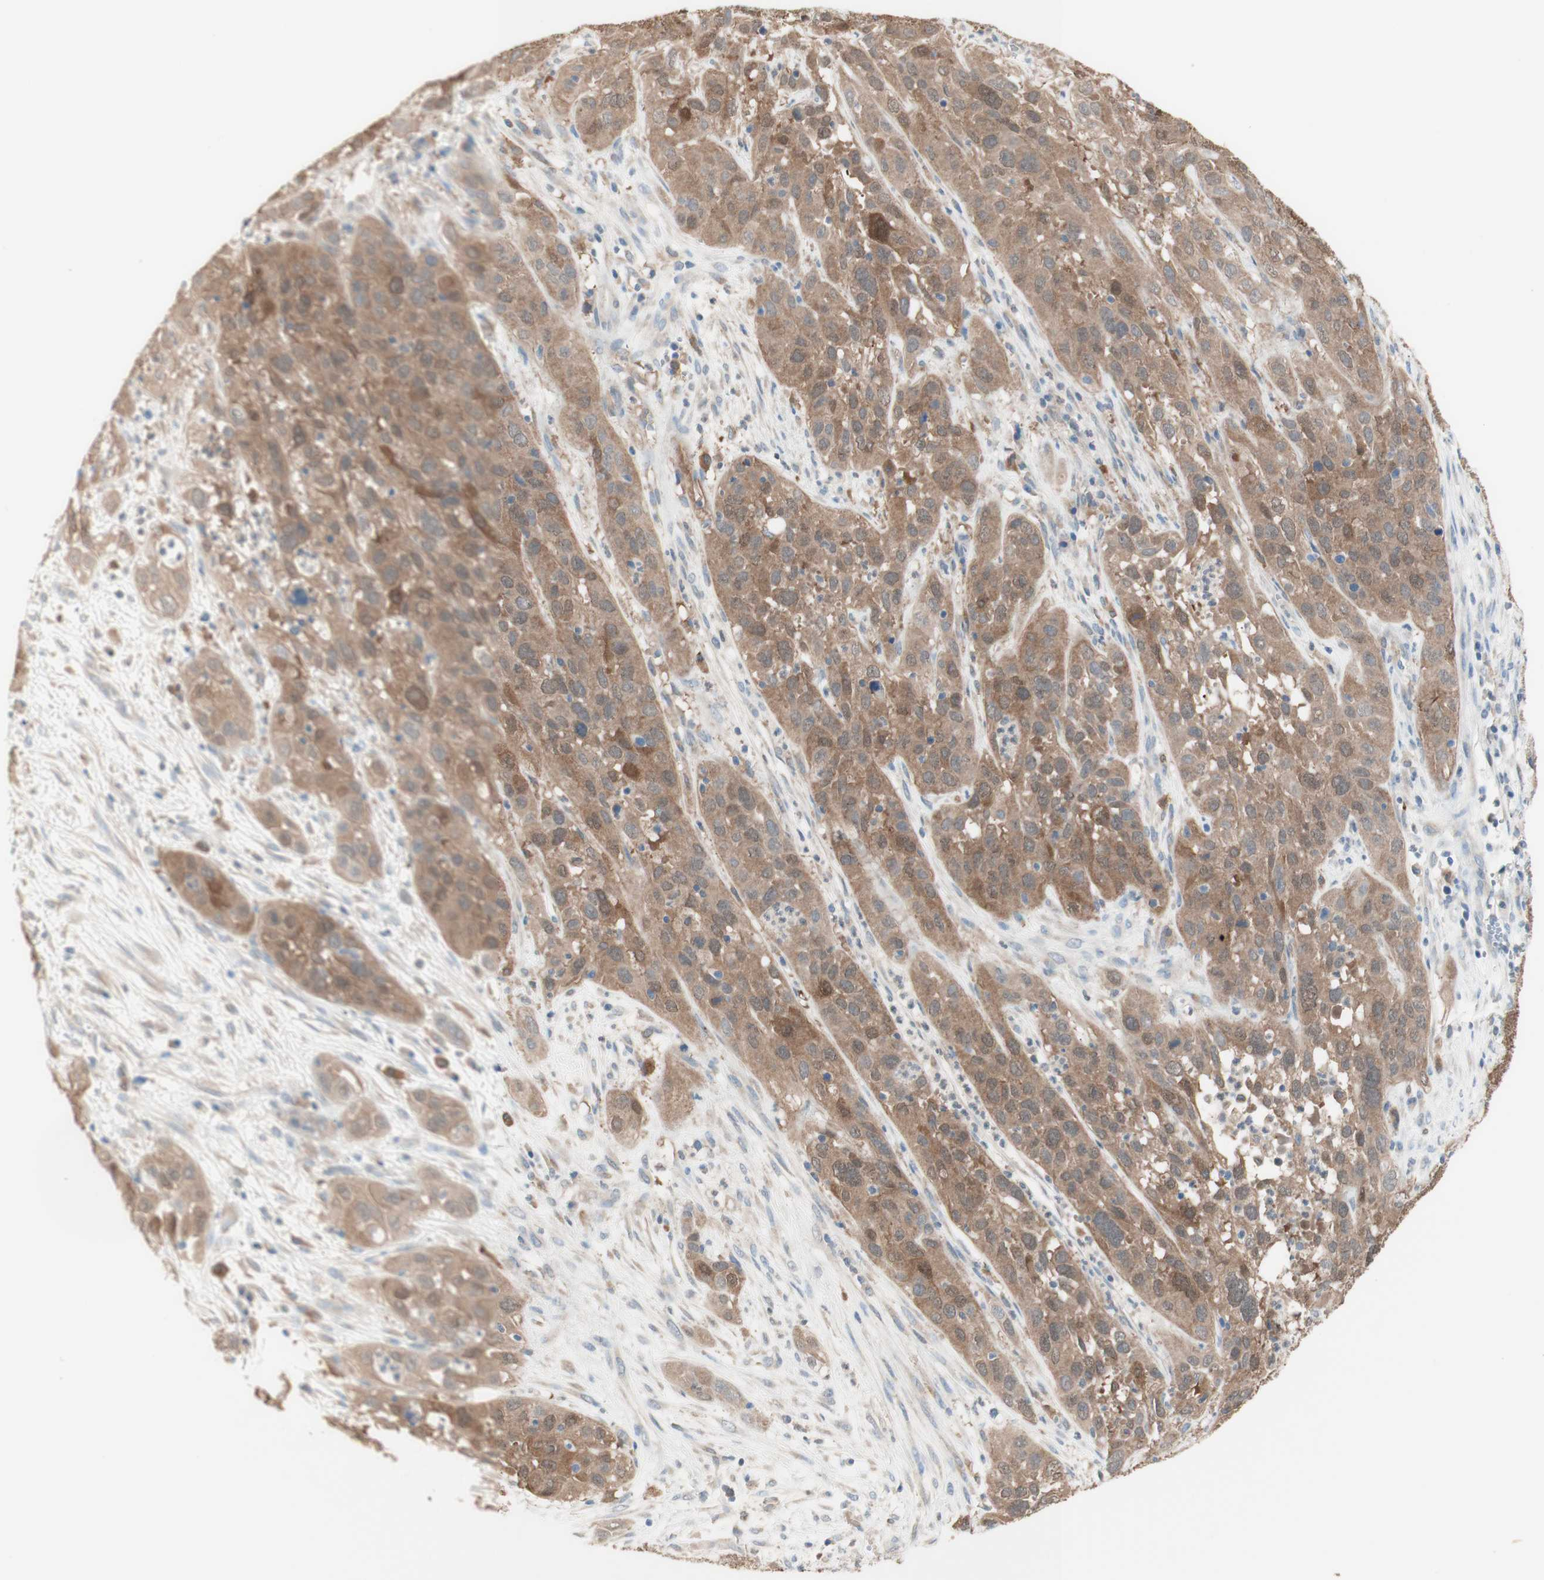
{"staining": {"intensity": "moderate", "quantity": ">75%", "location": "cytoplasmic/membranous,nuclear"}, "tissue": "cervical cancer", "cell_type": "Tumor cells", "image_type": "cancer", "snomed": [{"axis": "morphology", "description": "Squamous cell carcinoma, NOS"}, {"axis": "topography", "description": "Cervix"}], "caption": "A histopathology image of human cervical cancer (squamous cell carcinoma) stained for a protein reveals moderate cytoplasmic/membranous and nuclear brown staining in tumor cells. (brown staining indicates protein expression, while blue staining denotes nuclei).", "gene": "COMT", "patient": {"sex": "female", "age": 32}}